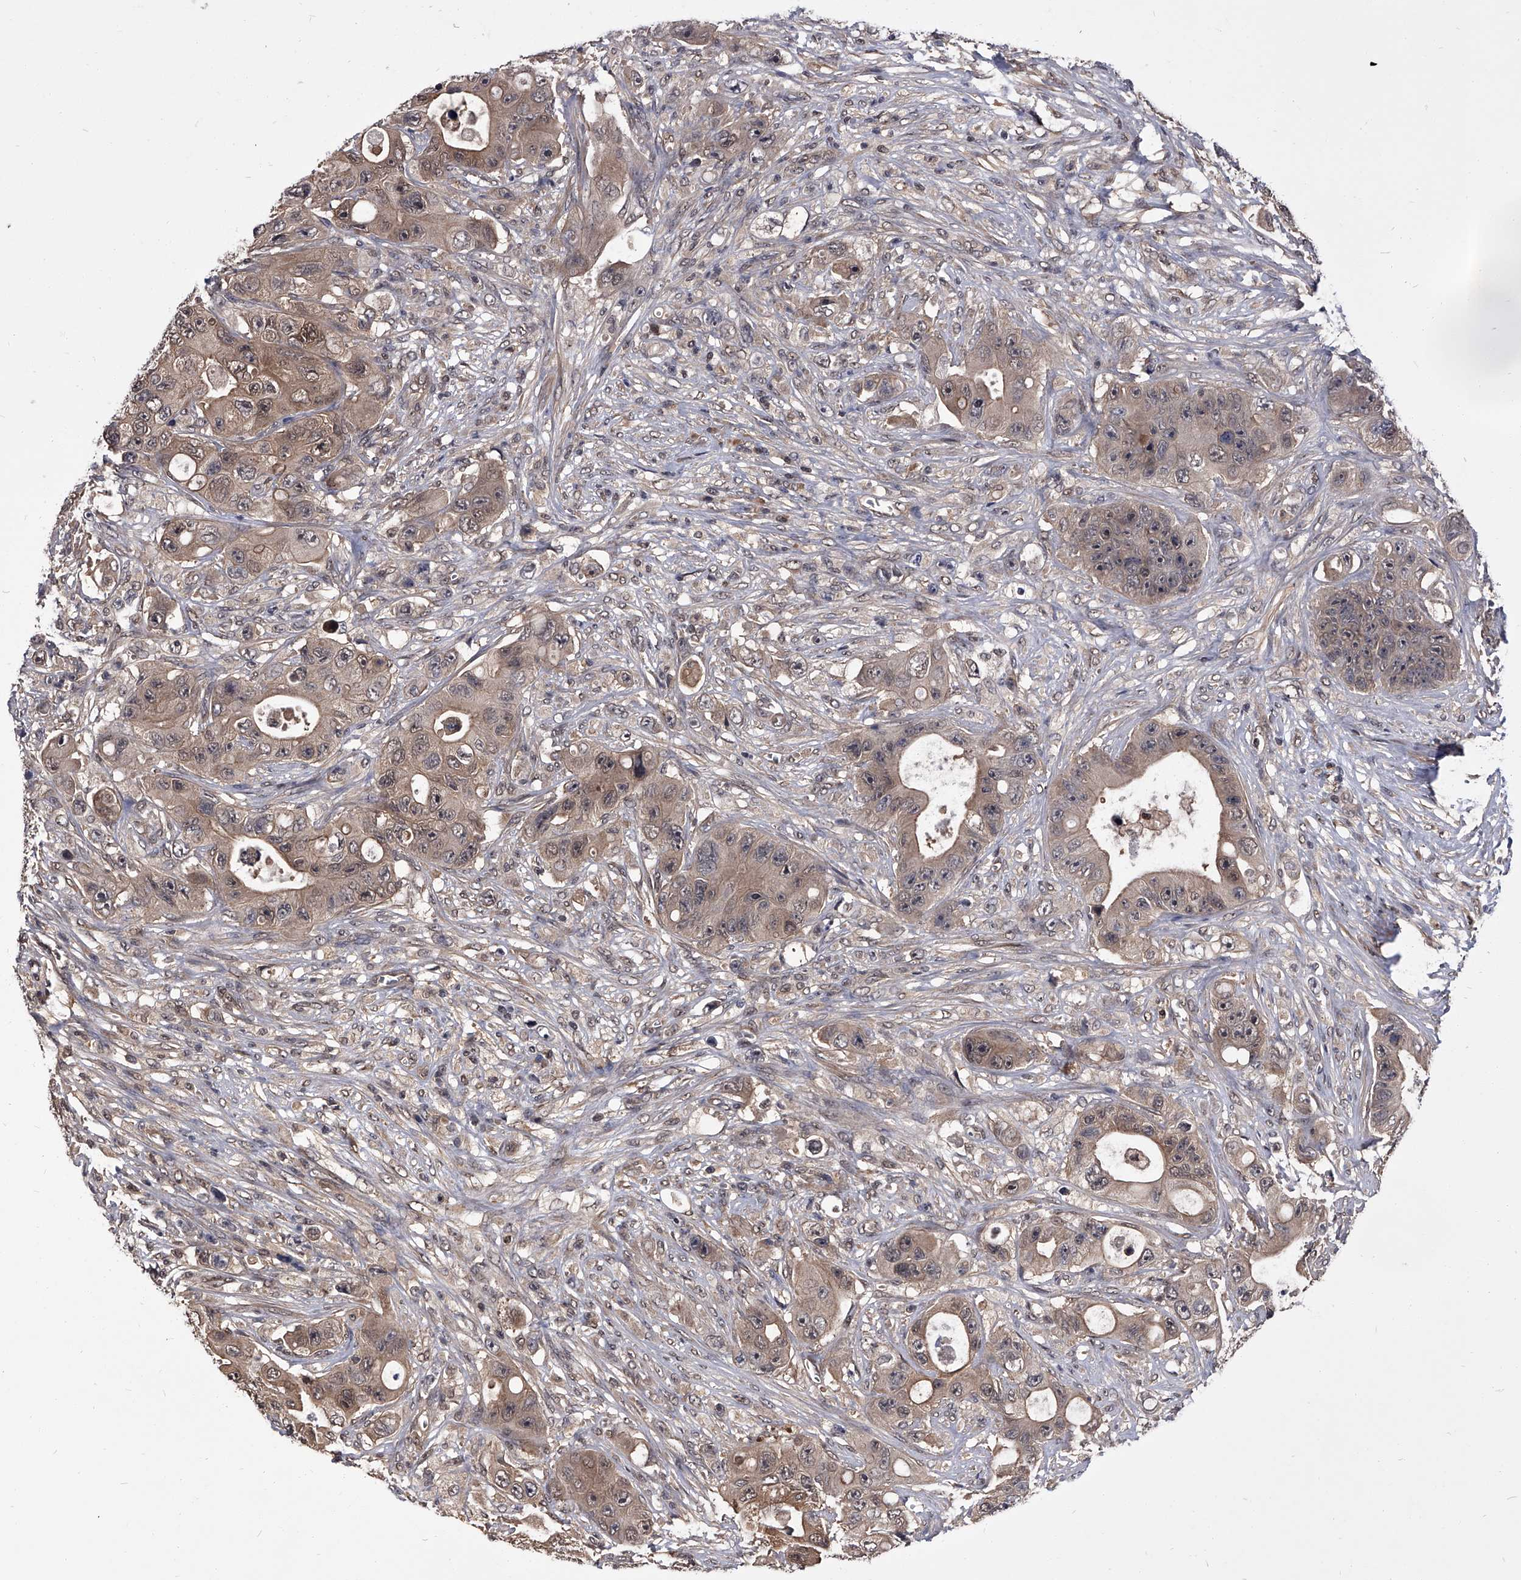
{"staining": {"intensity": "weak", "quantity": ">75%", "location": "cytoplasmic/membranous,nuclear"}, "tissue": "colorectal cancer", "cell_type": "Tumor cells", "image_type": "cancer", "snomed": [{"axis": "morphology", "description": "Adenocarcinoma, NOS"}, {"axis": "topography", "description": "Colon"}], "caption": "Protein staining of colorectal adenocarcinoma tissue displays weak cytoplasmic/membranous and nuclear expression in approximately >75% of tumor cells.", "gene": "SLC18B1", "patient": {"sex": "female", "age": 46}}